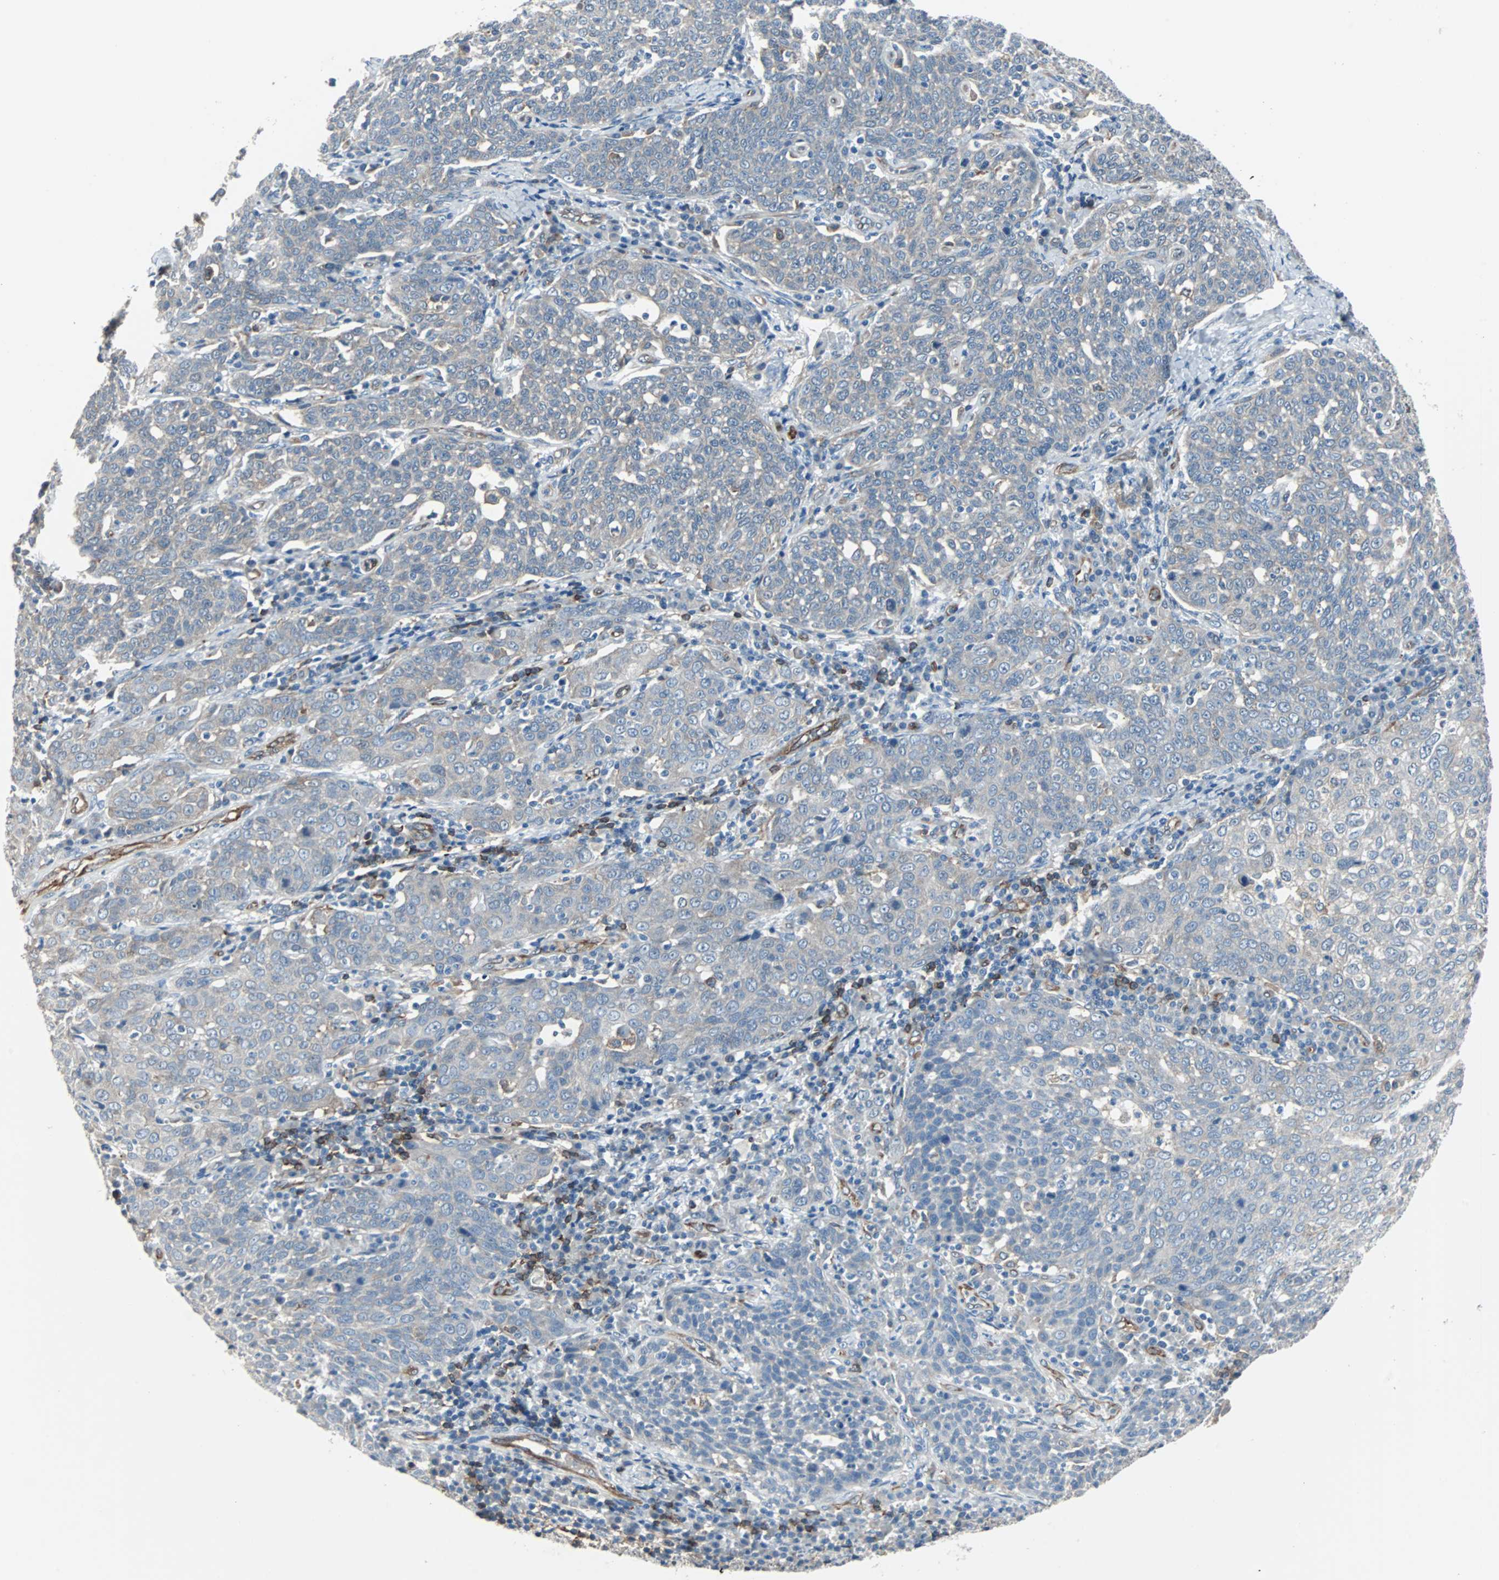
{"staining": {"intensity": "weak", "quantity": "25%-75%", "location": "cytoplasmic/membranous"}, "tissue": "cervical cancer", "cell_type": "Tumor cells", "image_type": "cancer", "snomed": [{"axis": "morphology", "description": "Squamous cell carcinoma, NOS"}, {"axis": "topography", "description": "Cervix"}], "caption": "The histopathology image shows immunohistochemical staining of cervical squamous cell carcinoma. There is weak cytoplasmic/membranous staining is appreciated in approximately 25%-75% of tumor cells. (IHC, brightfield microscopy, high magnification).", "gene": "SWAP70", "patient": {"sex": "female", "age": 34}}